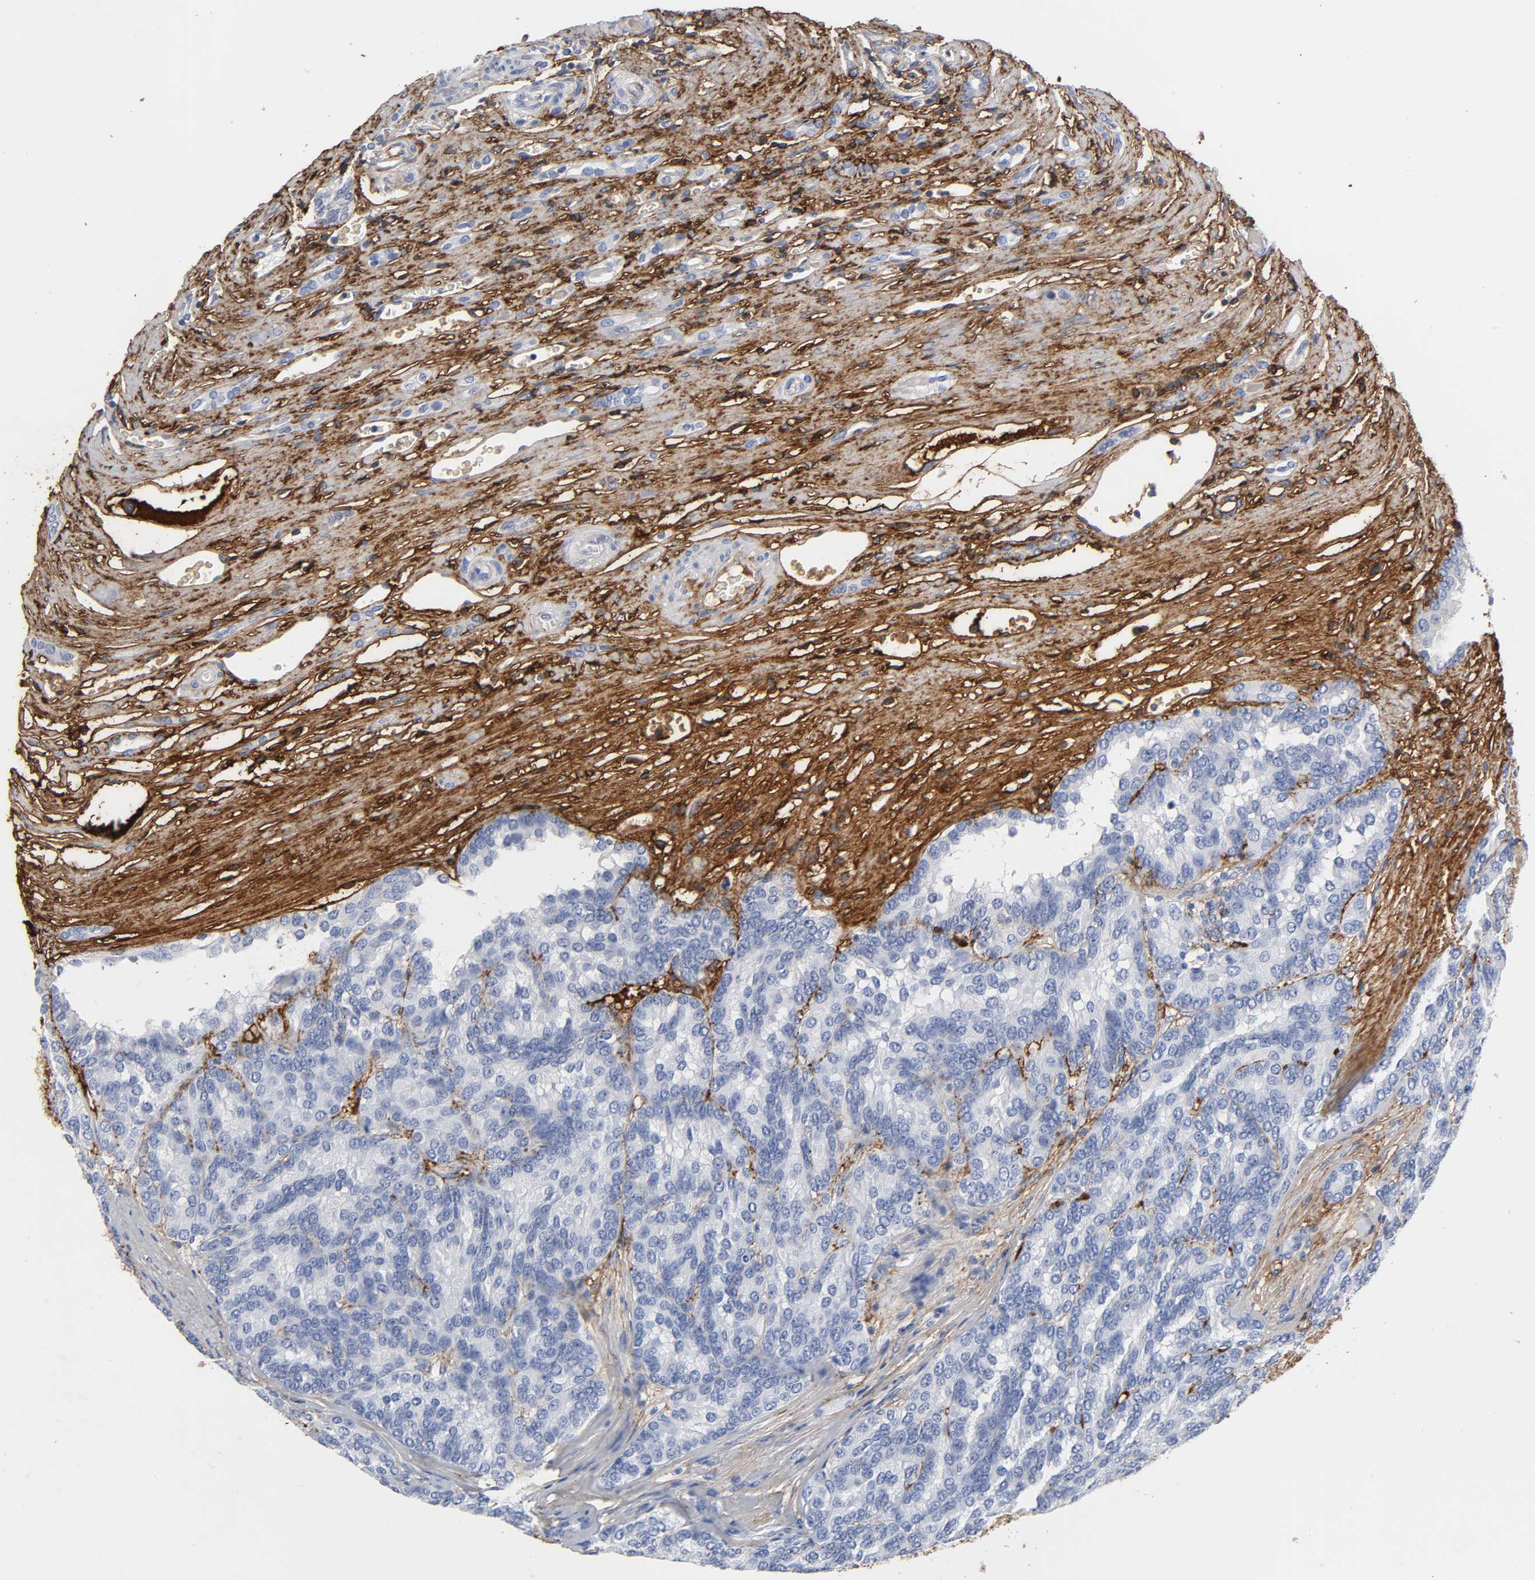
{"staining": {"intensity": "negative", "quantity": "none", "location": "none"}, "tissue": "renal cancer", "cell_type": "Tumor cells", "image_type": "cancer", "snomed": [{"axis": "morphology", "description": "Adenocarcinoma, NOS"}, {"axis": "topography", "description": "Kidney"}], "caption": "This is an immunohistochemistry (IHC) histopathology image of renal adenocarcinoma. There is no positivity in tumor cells.", "gene": "FBLN1", "patient": {"sex": "male", "age": 46}}